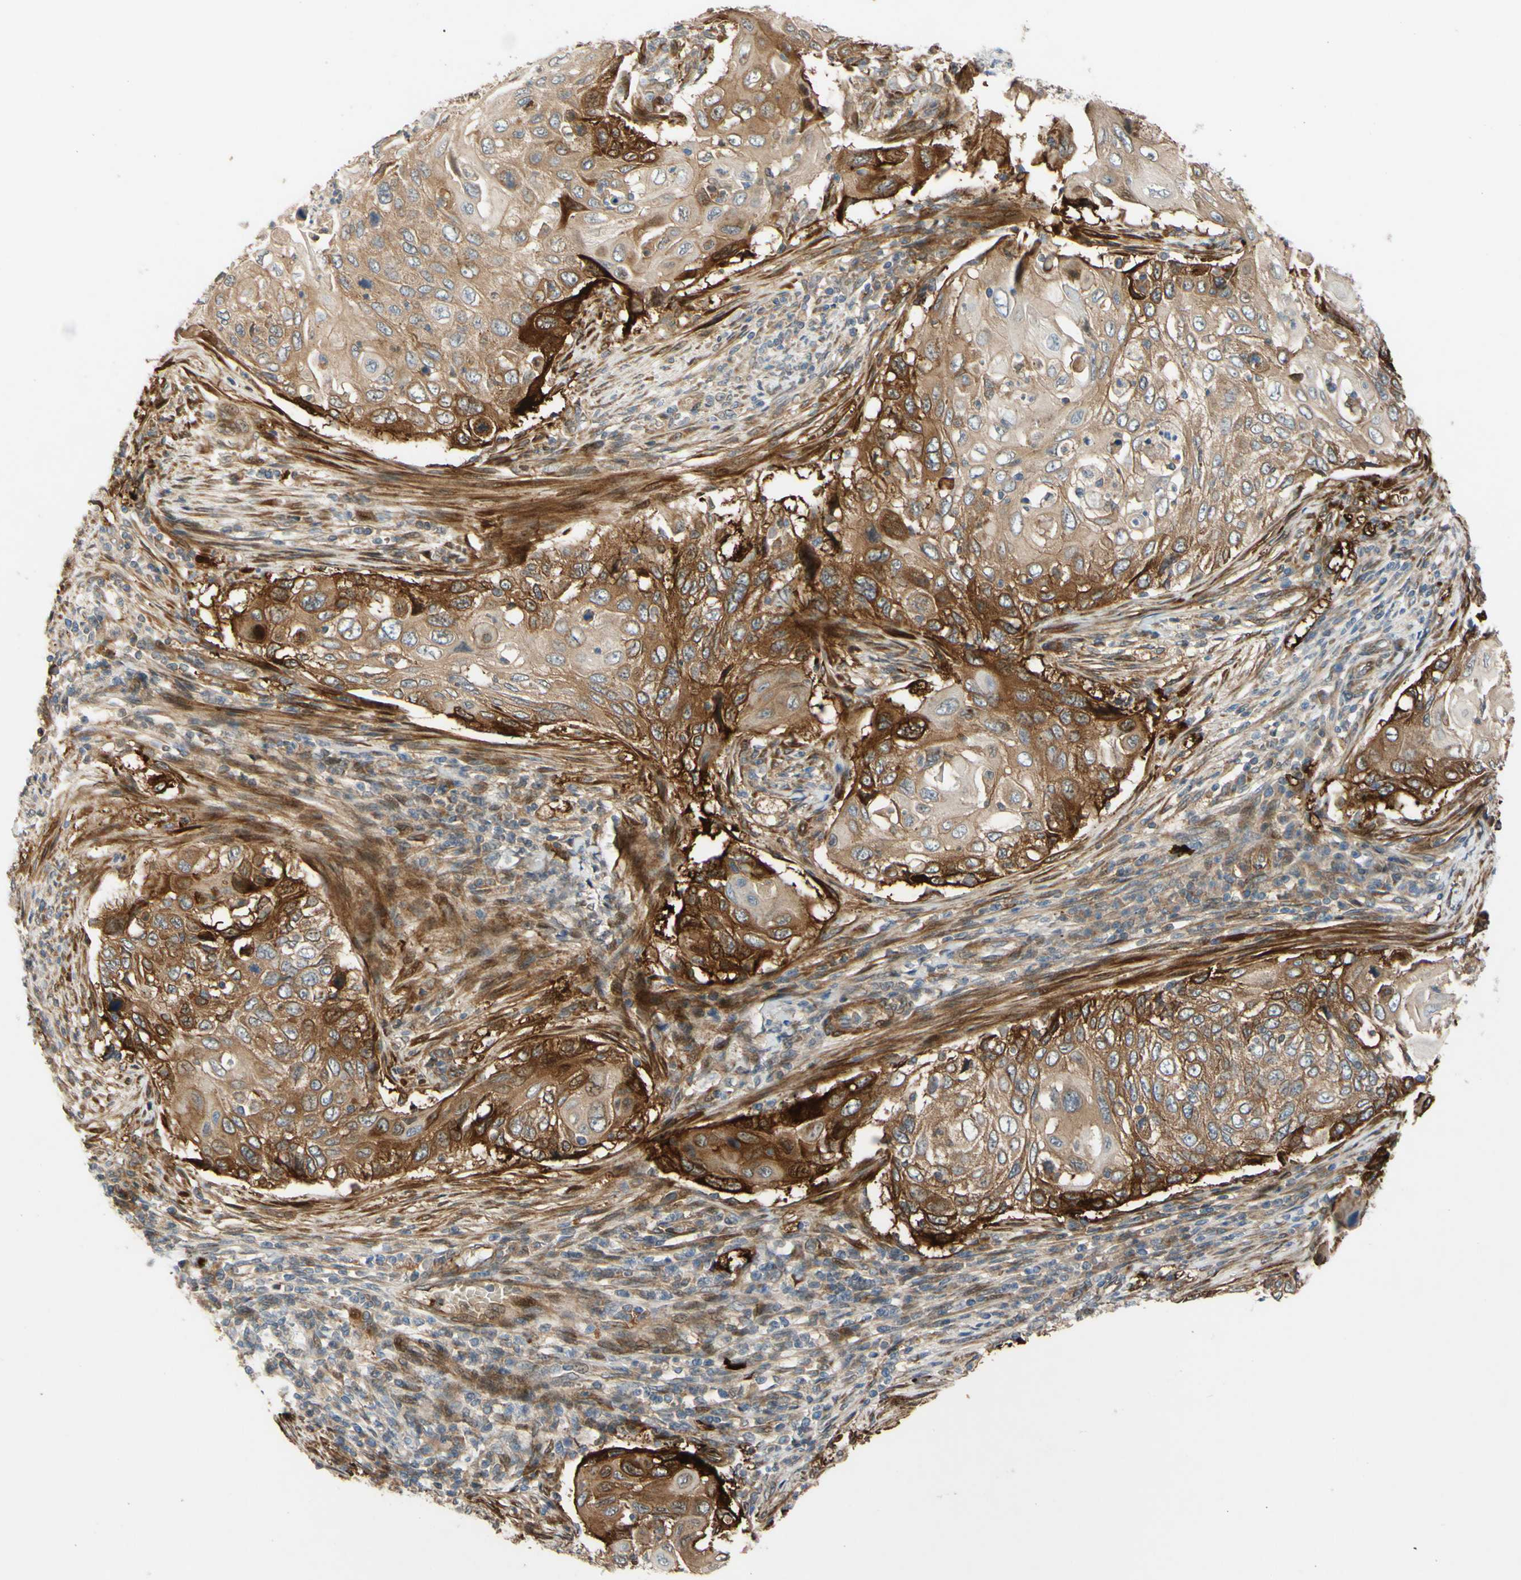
{"staining": {"intensity": "moderate", "quantity": ">75%", "location": "cytoplasmic/membranous"}, "tissue": "cervical cancer", "cell_type": "Tumor cells", "image_type": "cancer", "snomed": [{"axis": "morphology", "description": "Squamous cell carcinoma, NOS"}, {"axis": "topography", "description": "Cervix"}], "caption": "This photomicrograph displays immunohistochemistry staining of cervical cancer, with medium moderate cytoplasmic/membranous expression in approximately >75% of tumor cells.", "gene": "SPTLC1", "patient": {"sex": "female", "age": 70}}